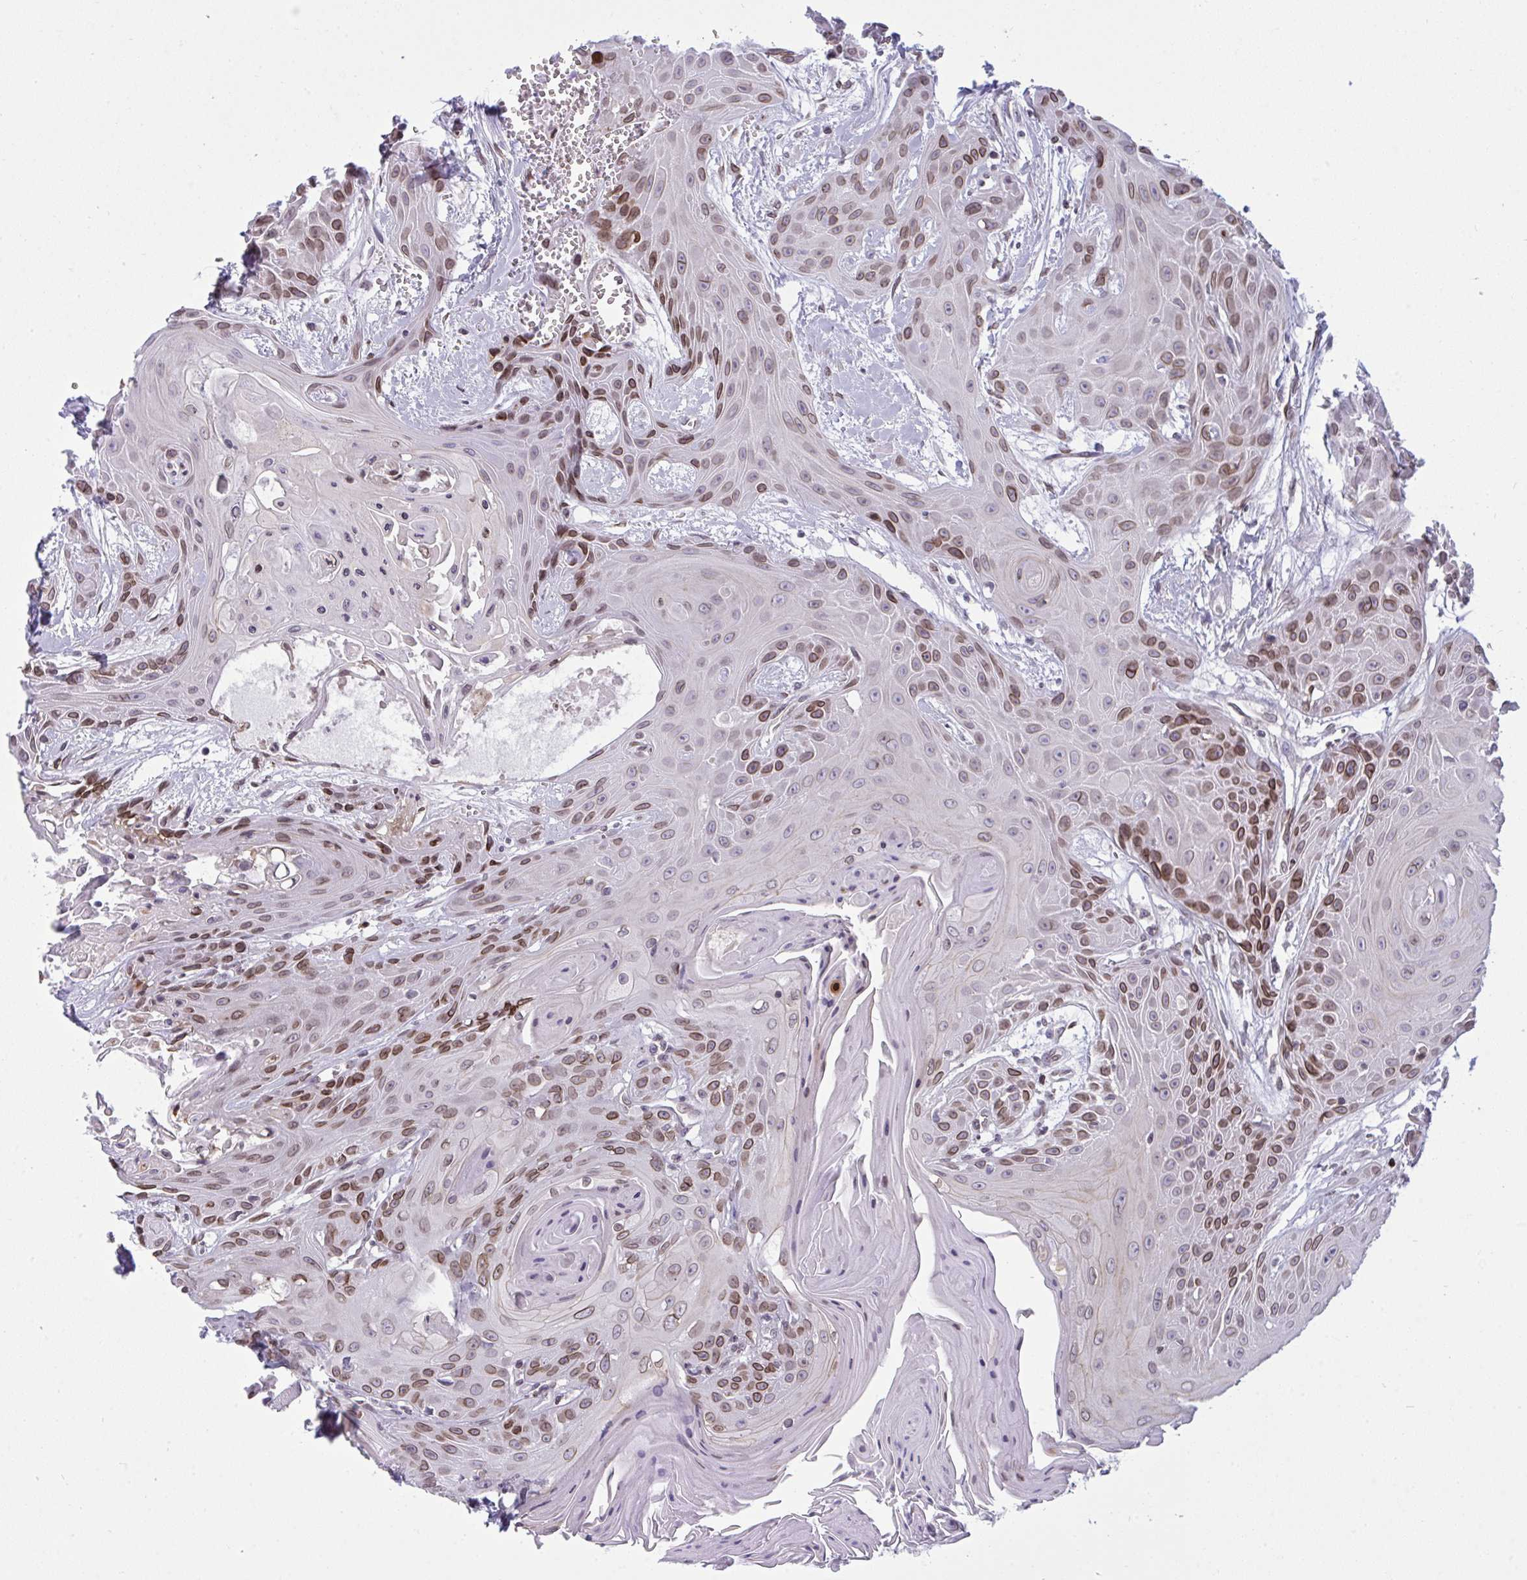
{"staining": {"intensity": "moderate", "quantity": "25%-75%", "location": "cytoplasmic/membranous,nuclear"}, "tissue": "head and neck cancer", "cell_type": "Tumor cells", "image_type": "cancer", "snomed": [{"axis": "morphology", "description": "Squamous cell carcinoma, NOS"}, {"axis": "topography", "description": "Head-Neck"}], "caption": "Head and neck cancer (squamous cell carcinoma) stained with a protein marker shows moderate staining in tumor cells.", "gene": "LMNB2", "patient": {"sex": "female", "age": 73}}